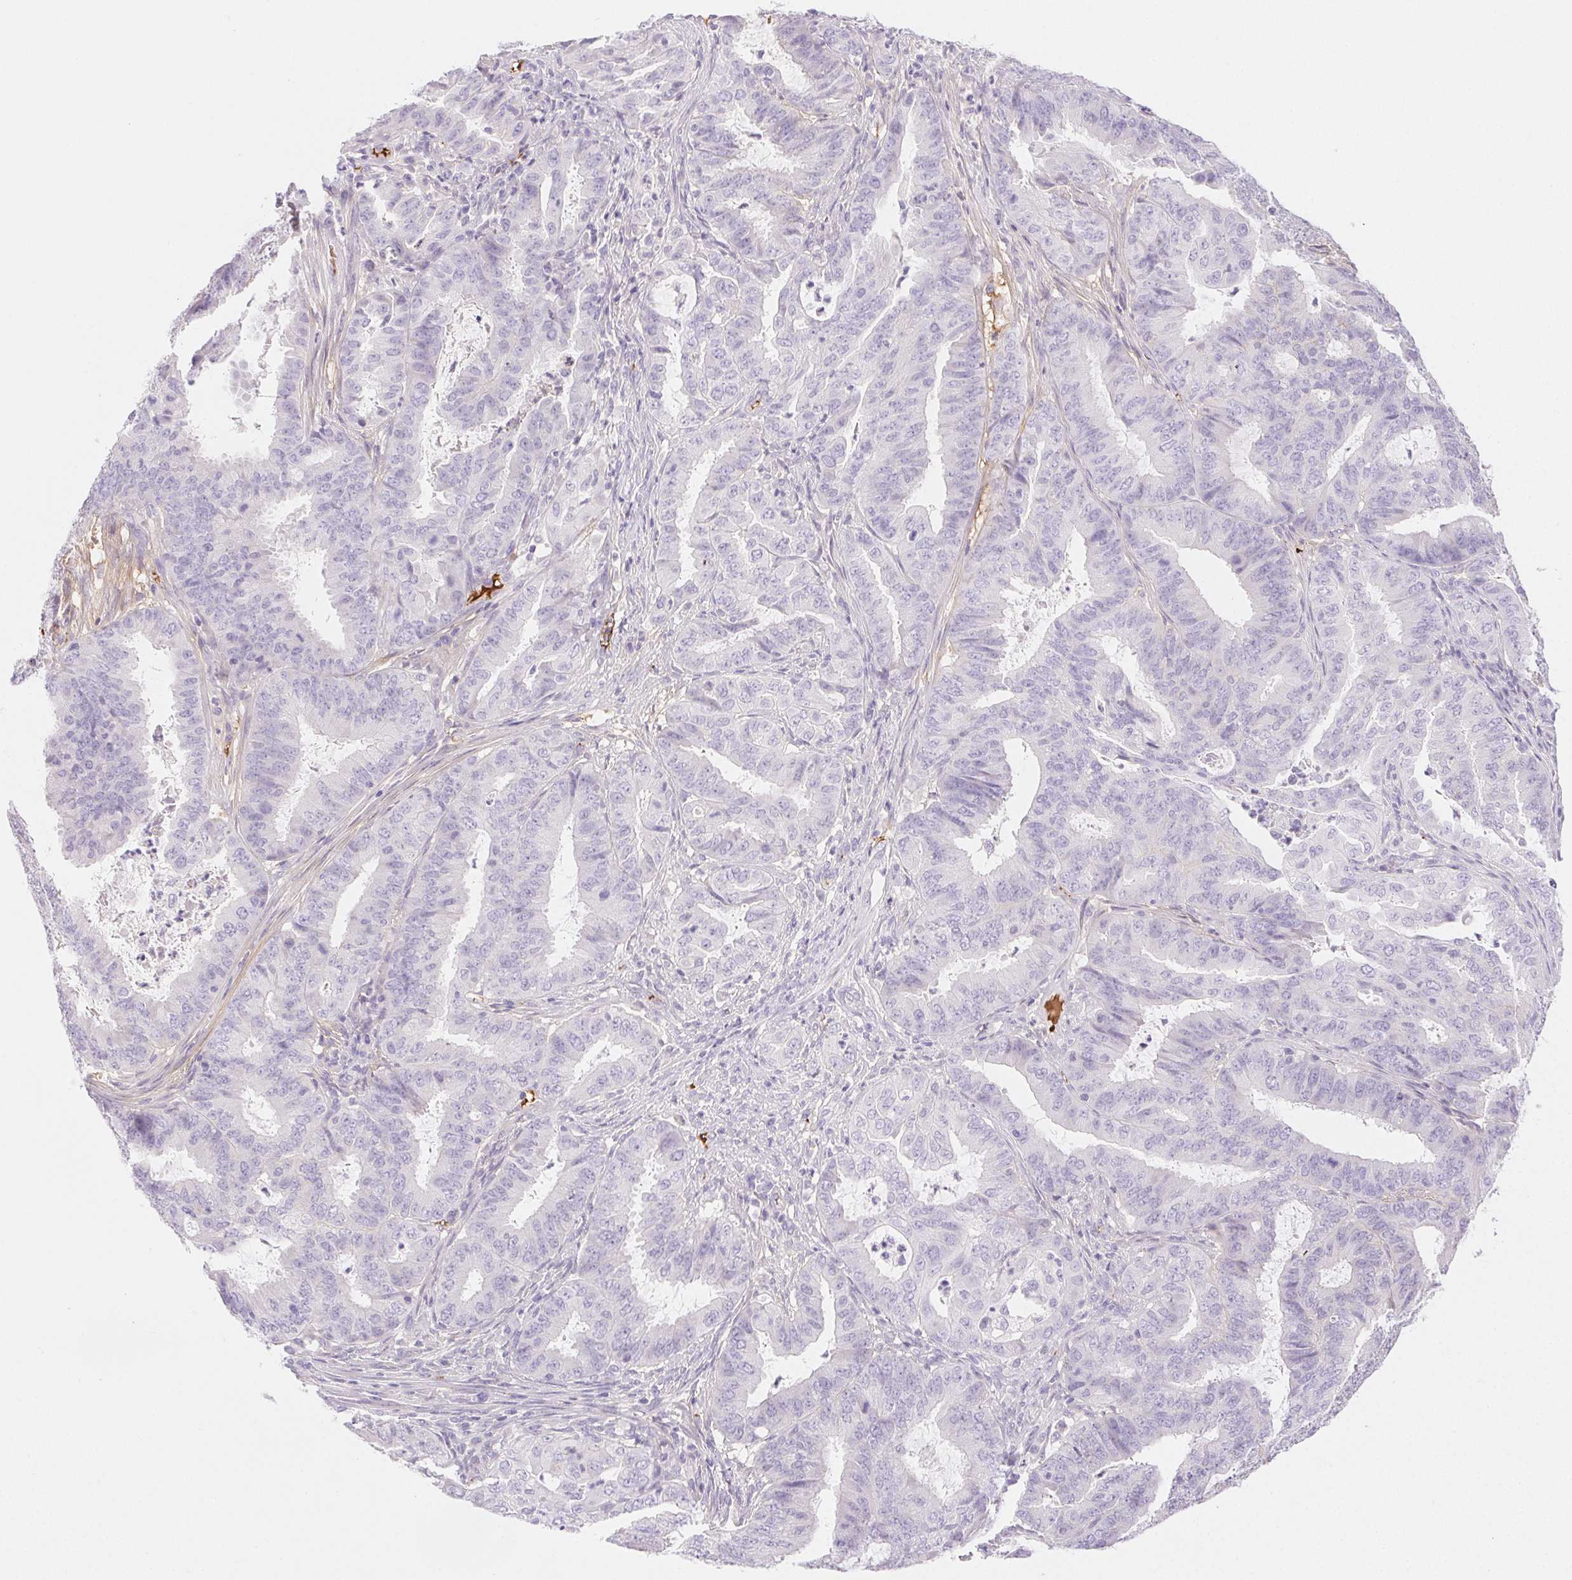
{"staining": {"intensity": "negative", "quantity": "none", "location": "none"}, "tissue": "endometrial cancer", "cell_type": "Tumor cells", "image_type": "cancer", "snomed": [{"axis": "morphology", "description": "Adenocarcinoma, NOS"}, {"axis": "topography", "description": "Endometrium"}], "caption": "DAB immunohistochemical staining of endometrial adenocarcinoma exhibits no significant staining in tumor cells.", "gene": "FGA", "patient": {"sex": "female", "age": 51}}